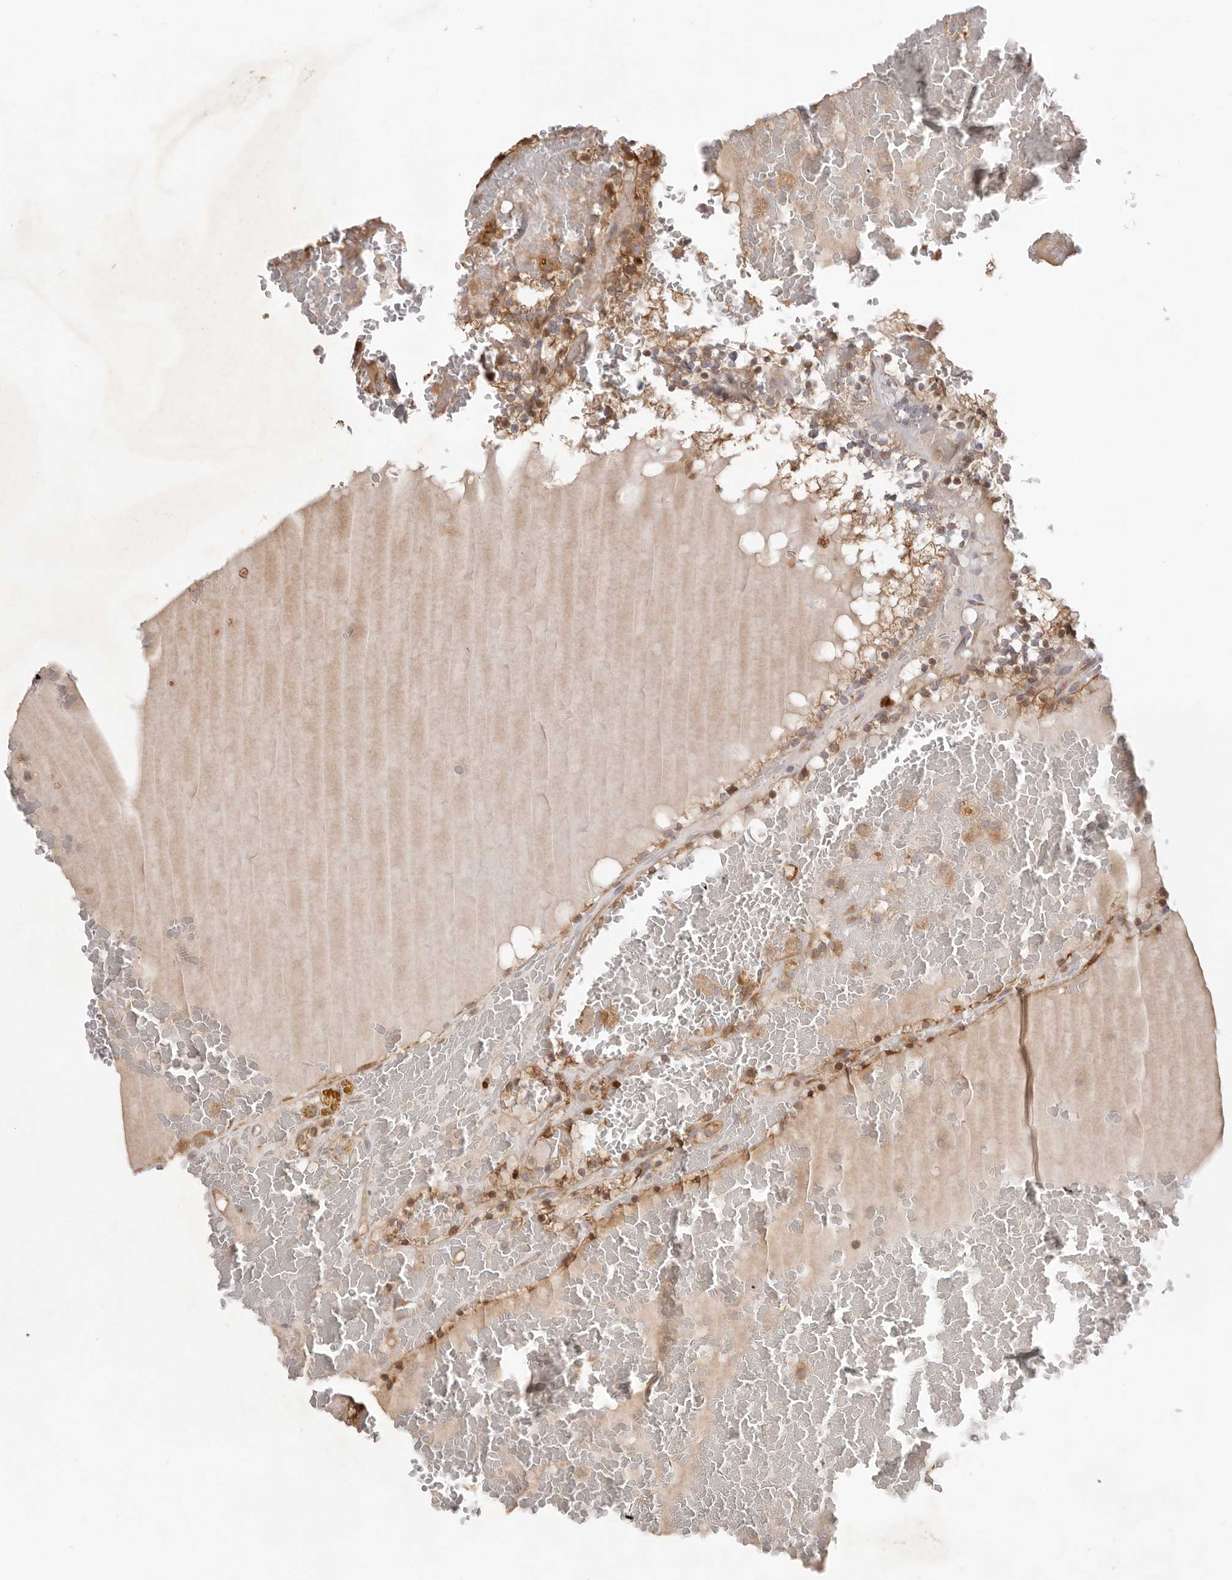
{"staining": {"intensity": "moderate", "quantity": ">75%", "location": "cytoplasmic/membranous"}, "tissue": "renal cancer", "cell_type": "Tumor cells", "image_type": "cancer", "snomed": [{"axis": "morphology", "description": "Adenocarcinoma, NOS"}, {"axis": "topography", "description": "Kidney"}], "caption": "Protein expression analysis of human renal cancer reveals moderate cytoplasmic/membranous staining in approximately >75% of tumor cells. (DAB = brown stain, brightfield microscopy at high magnification).", "gene": "USH1C", "patient": {"sex": "female", "age": 56}}